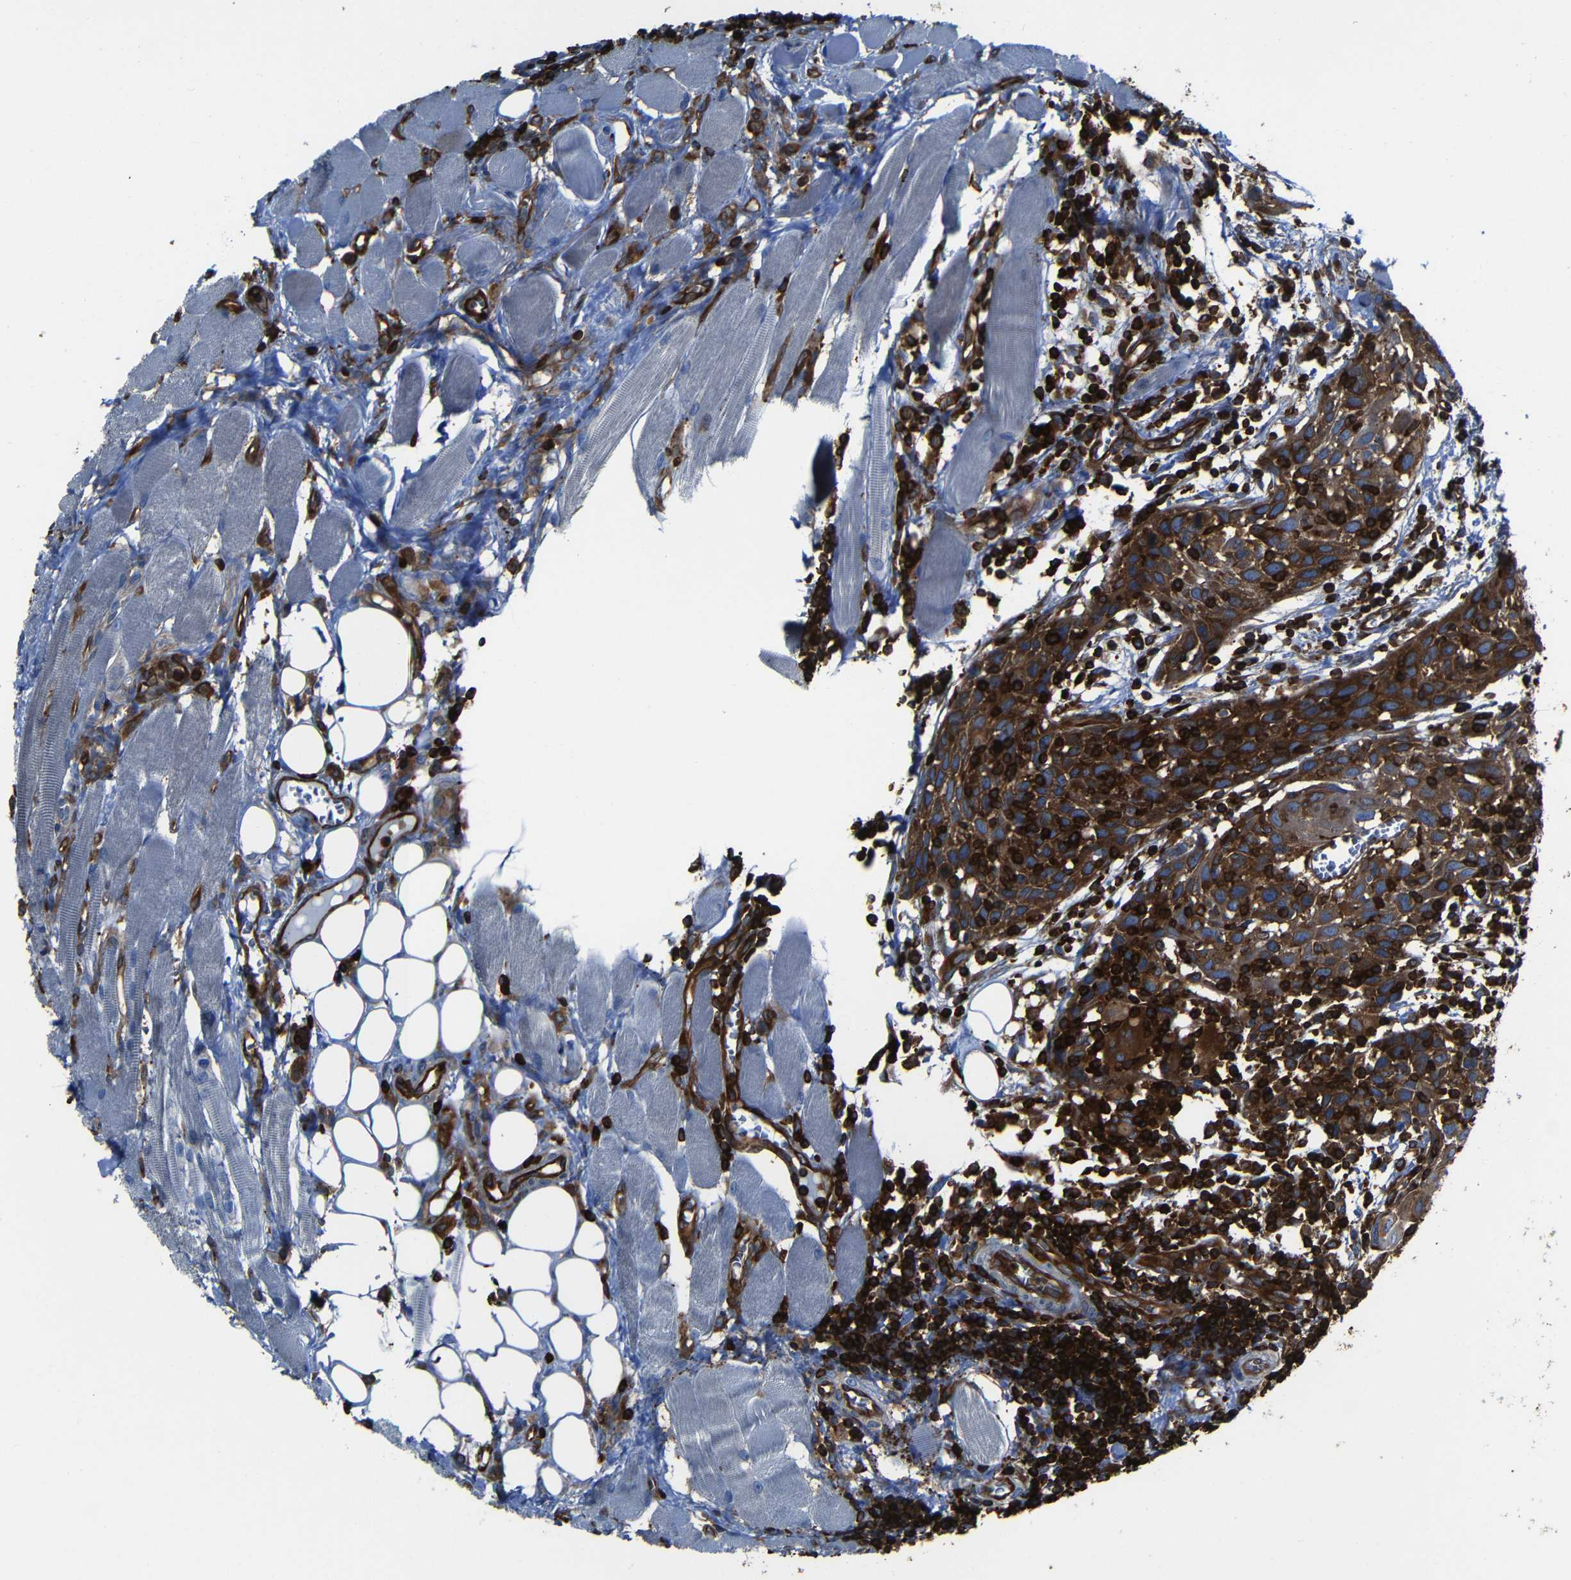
{"staining": {"intensity": "strong", "quantity": ">75%", "location": "cytoplasmic/membranous"}, "tissue": "head and neck cancer", "cell_type": "Tumor cells", "image_type": "cancer", "snomed": [{"axis": "morphology", "description": "Squamous cell carcinoma, NOS"}, {"axis": "topography", "description": "Oral tissue"}, {"axis": "topography", "description": "Head-Neck"}], "caption": "Head and neck cancer (squamous cell carcinoma) tissue exhibits strong cytoplasmic/membranous staining in about >75% of tumor cells", "gene": "ARHGEF1", "patient": {"sex": "female", "age": 50}}